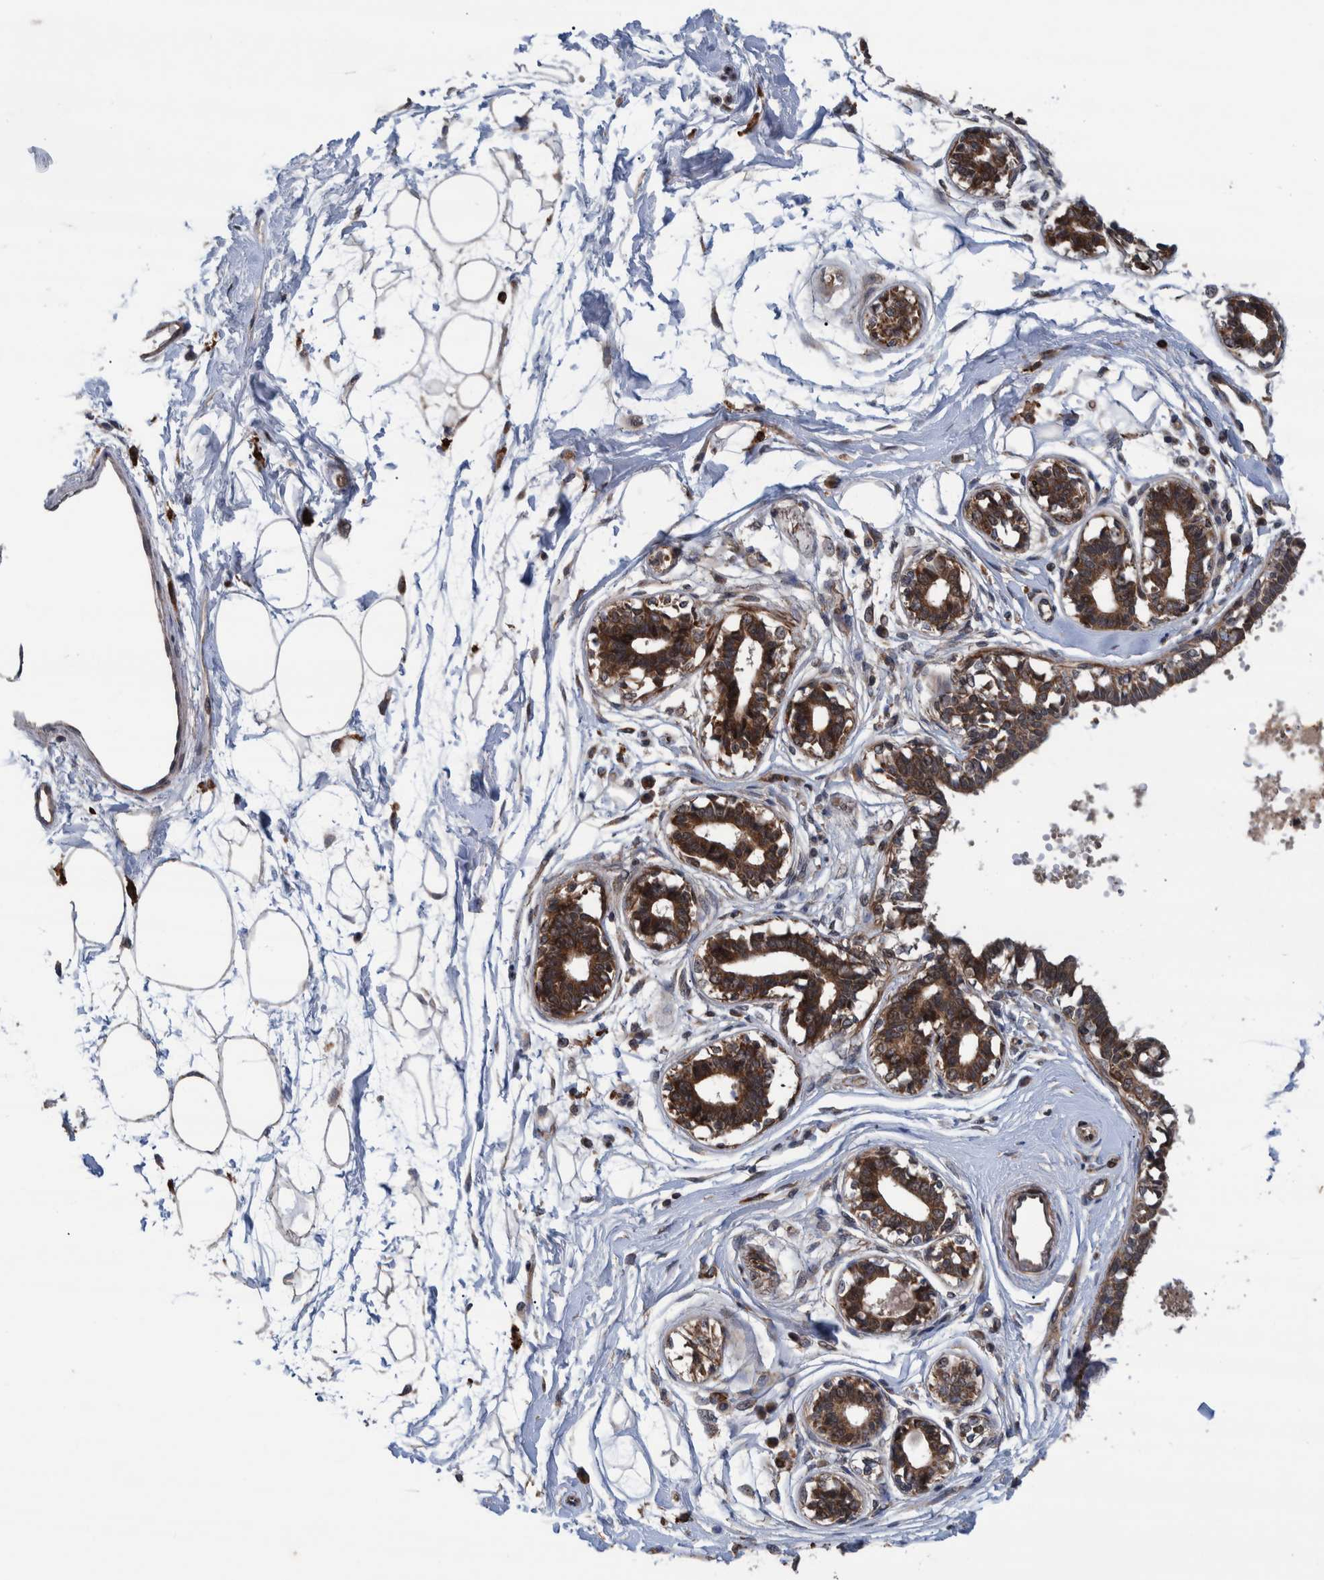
{"staining": {"intensity": "moderate", "quantity": ">75%", "location": "cytoplasmic/membranous"}, "tissue": "breast", "cell_type": "Adipocytes", "image_type": "normal", "snomed": [{"axis": "morphology", "description": "Normal tissue, NOS"}, {"axis": "topography", "description": "Breast"}], "caption": "Immunohistochemical staining of normal human breast exhibits medium levels of moderate cytoplasmic/membranous expression in about >75% of adipocytes. (Brightfield microscopy of DAB IHC at high magnification).", "gene": "MRPS7", "patient": {"sex": "female", "age": 45}}